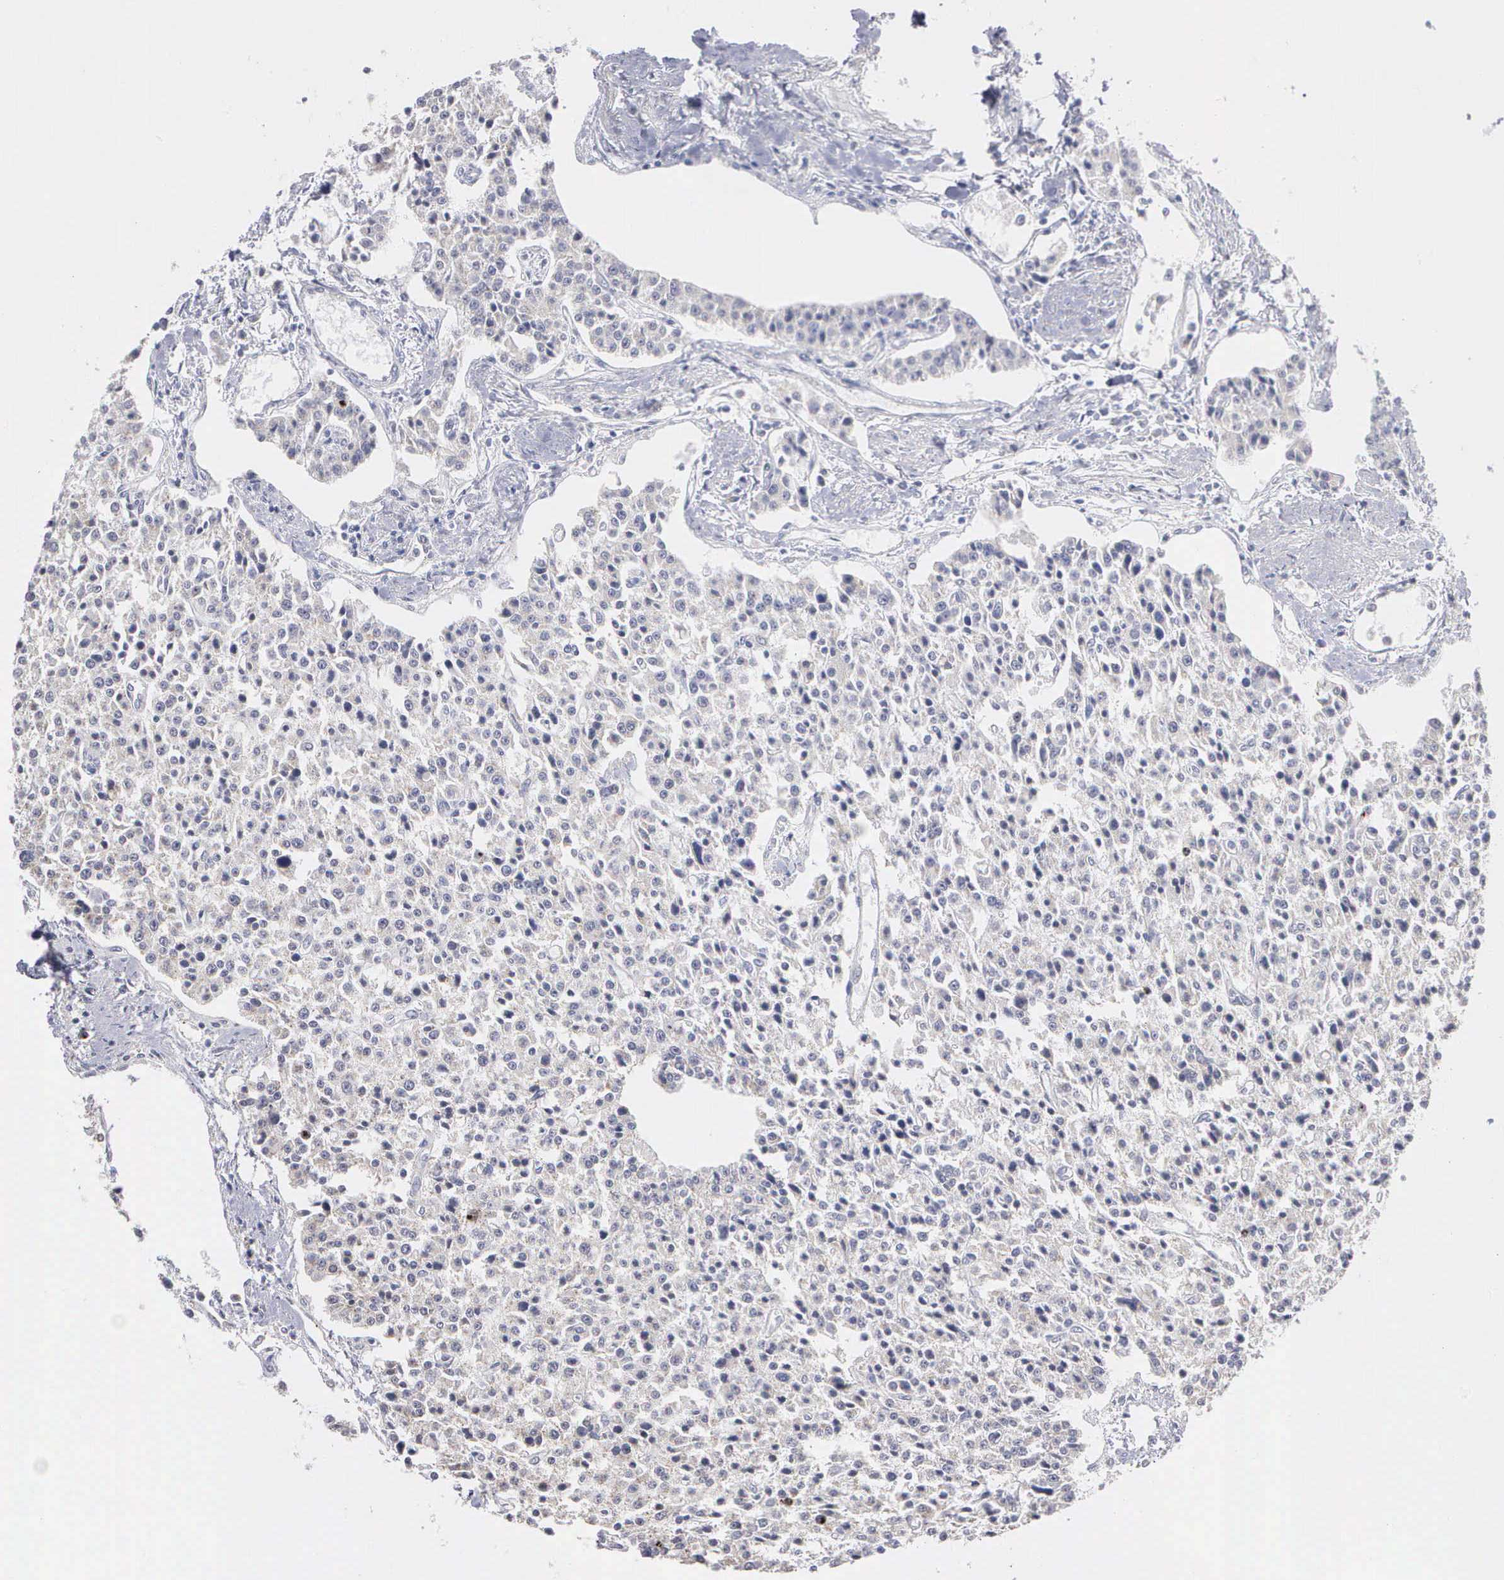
{"staining": {"intensity": "weak", "quantity": ">75%", "location": "cytoplasmic/membranous"}, "tissue": "carcinoid", "cell_type": "Tumor cells", "image_type": "cancer", "snomed": [{"axis": "morphology", "description": "Carcinoid, malignant, NOS"}, {"axis": "topography", "description": "Stomach"}], "caption": "DAB (3,3'-diaminobenzidine) immunohistochemical staining of carcinoid exhibits weak cytoplasmic/membranous protein staining in approximately >75% of tumor cells. Using DAB (brown) and hematoxylin (blue) stains, captured at high magnification using brightfield microscopy.", "gene": "KDM6A", "patient": {"sex": "female", "age": 76}}